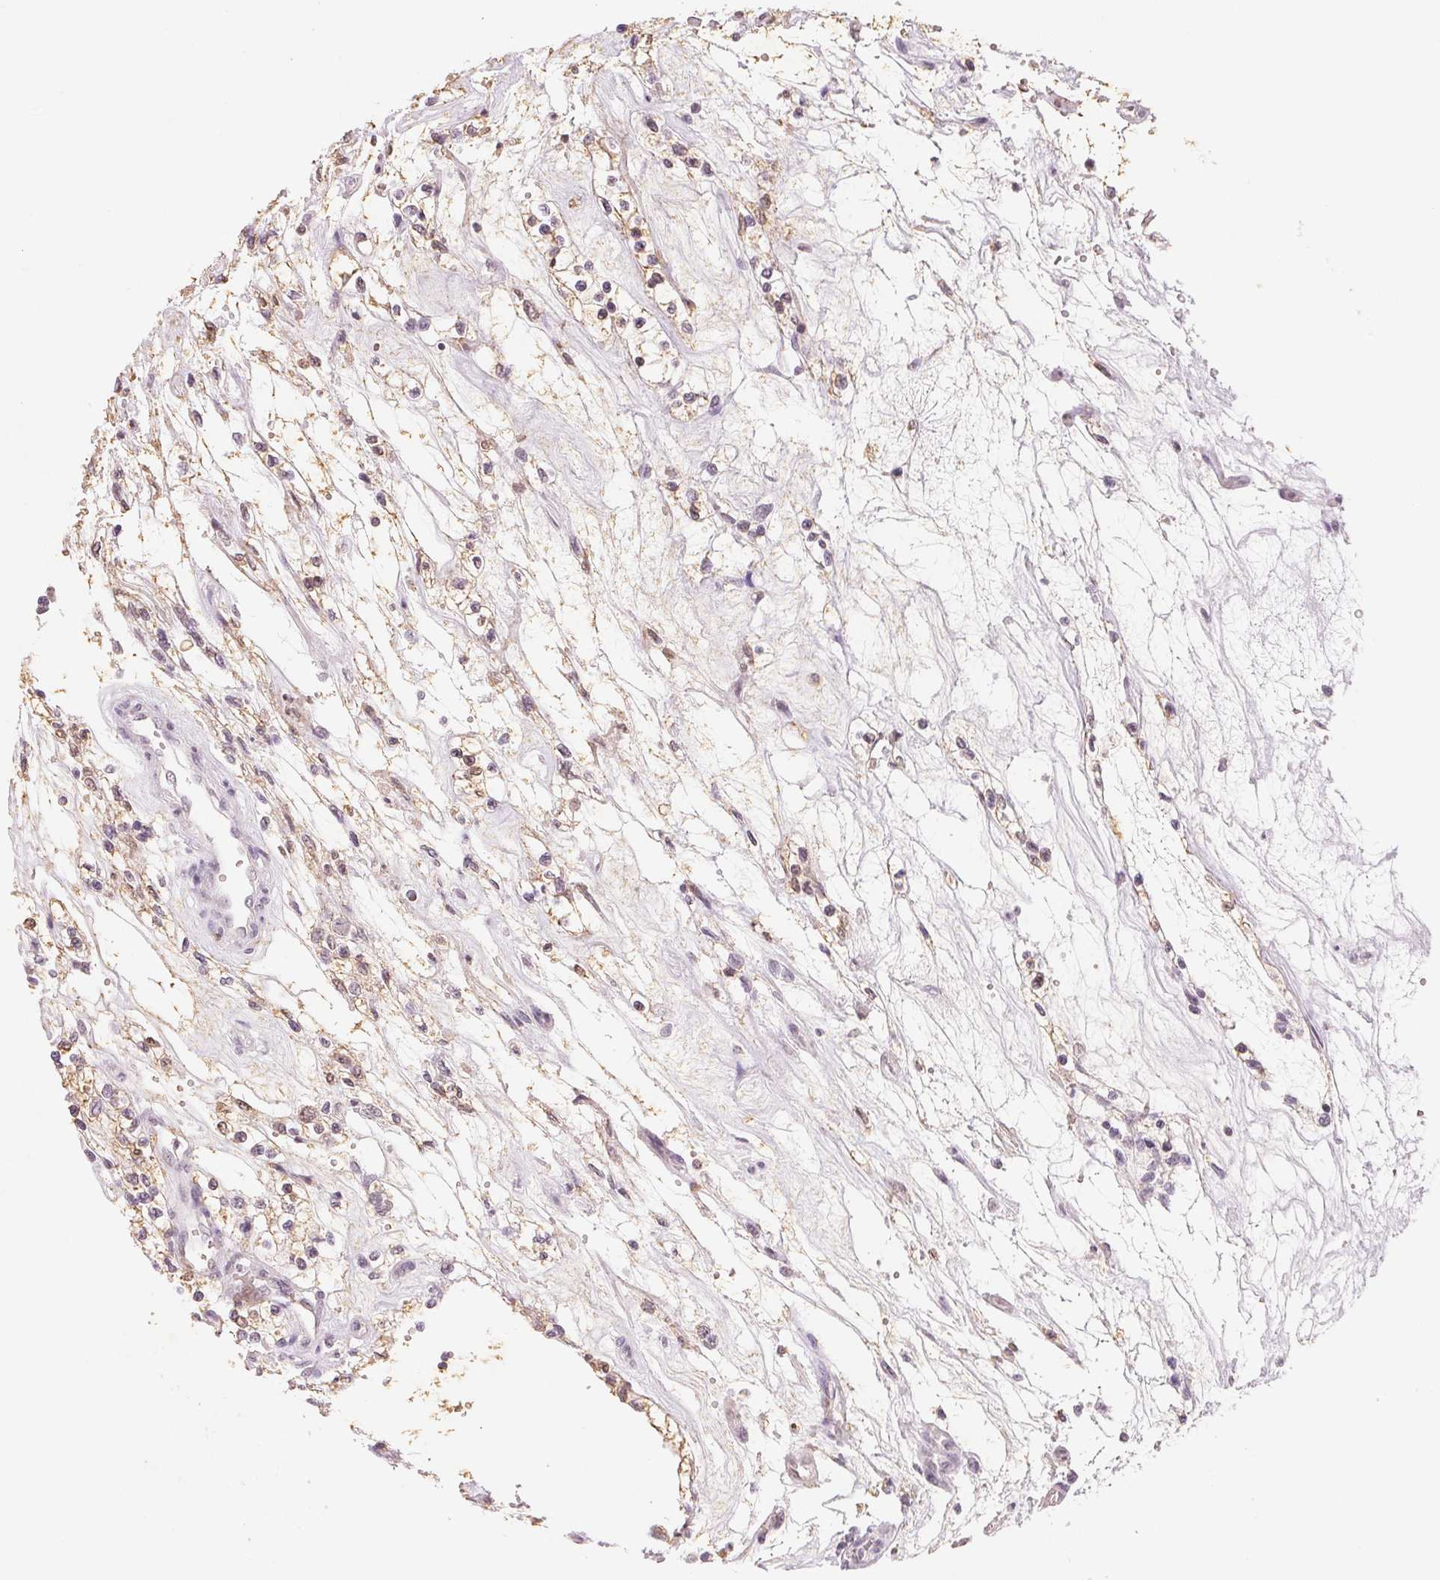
{"staining": {"intensity": "weak", "quantity": "25%-75%", "location": "cytoplasmic/membranous"}, "tissue": "renal cancer", "cell_type": "Tumor cells", "image_type": "cancer", "snomed": [{"axis": "morphology", "description": "Adenocarcinoma, NOS"}, {"axis": "topography", "description": "Kidney"}], "caption": "Immunohistochemistry (IHC) (DAB (3,3'-diaminobenzidine)) staining of renal cancer exhibits weak cytoplasmic/membranous protein expression in about 25%-75% of tumor cells. (Stains: DAB in brown, nuclei in blue, Microscopy: brightfield microscopy at high magnification).", "gene": "SMTN", "patient": {"sex": "female", "age": 69}}